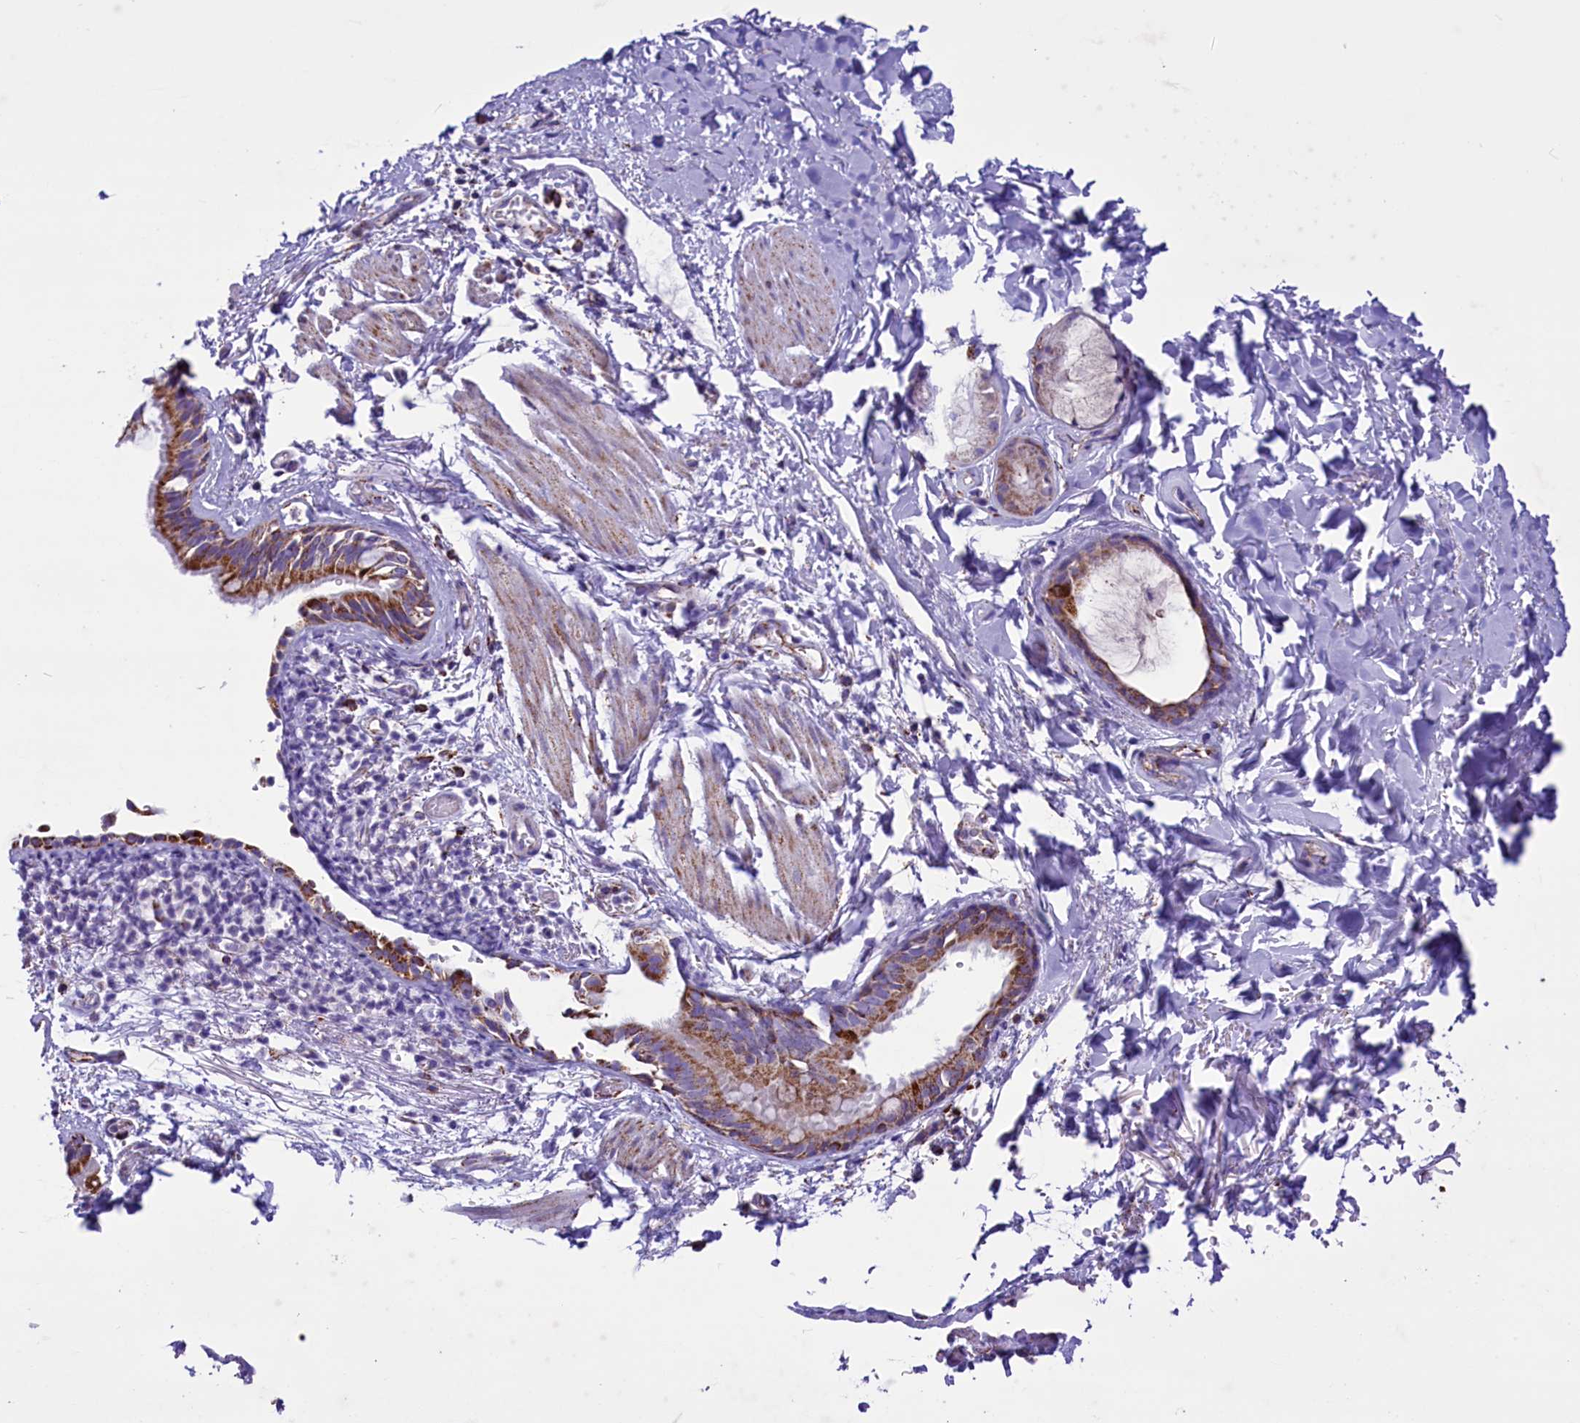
{"staining": {"intensity": "negative", "quantity": "none", "location": "none"}, "tissue": "adipose tissue", "cell_type": "Adipocytes", "image_type": "normal", "snomed": [{"axis": "morphology", "description": "Normal tissue, NOS"}, {"axis": "topography", "description": "Lymph node"}, {"axis": "topography", "description": "Bronchus"}], "caption": "An immunohistochemistry (IHC) micrograph of normal adipose tissue is shown. There is no staining in adipocytes of adipose tissue.", "gene": "ICA1L", "patient": {"sex": "male", "age": 63}}